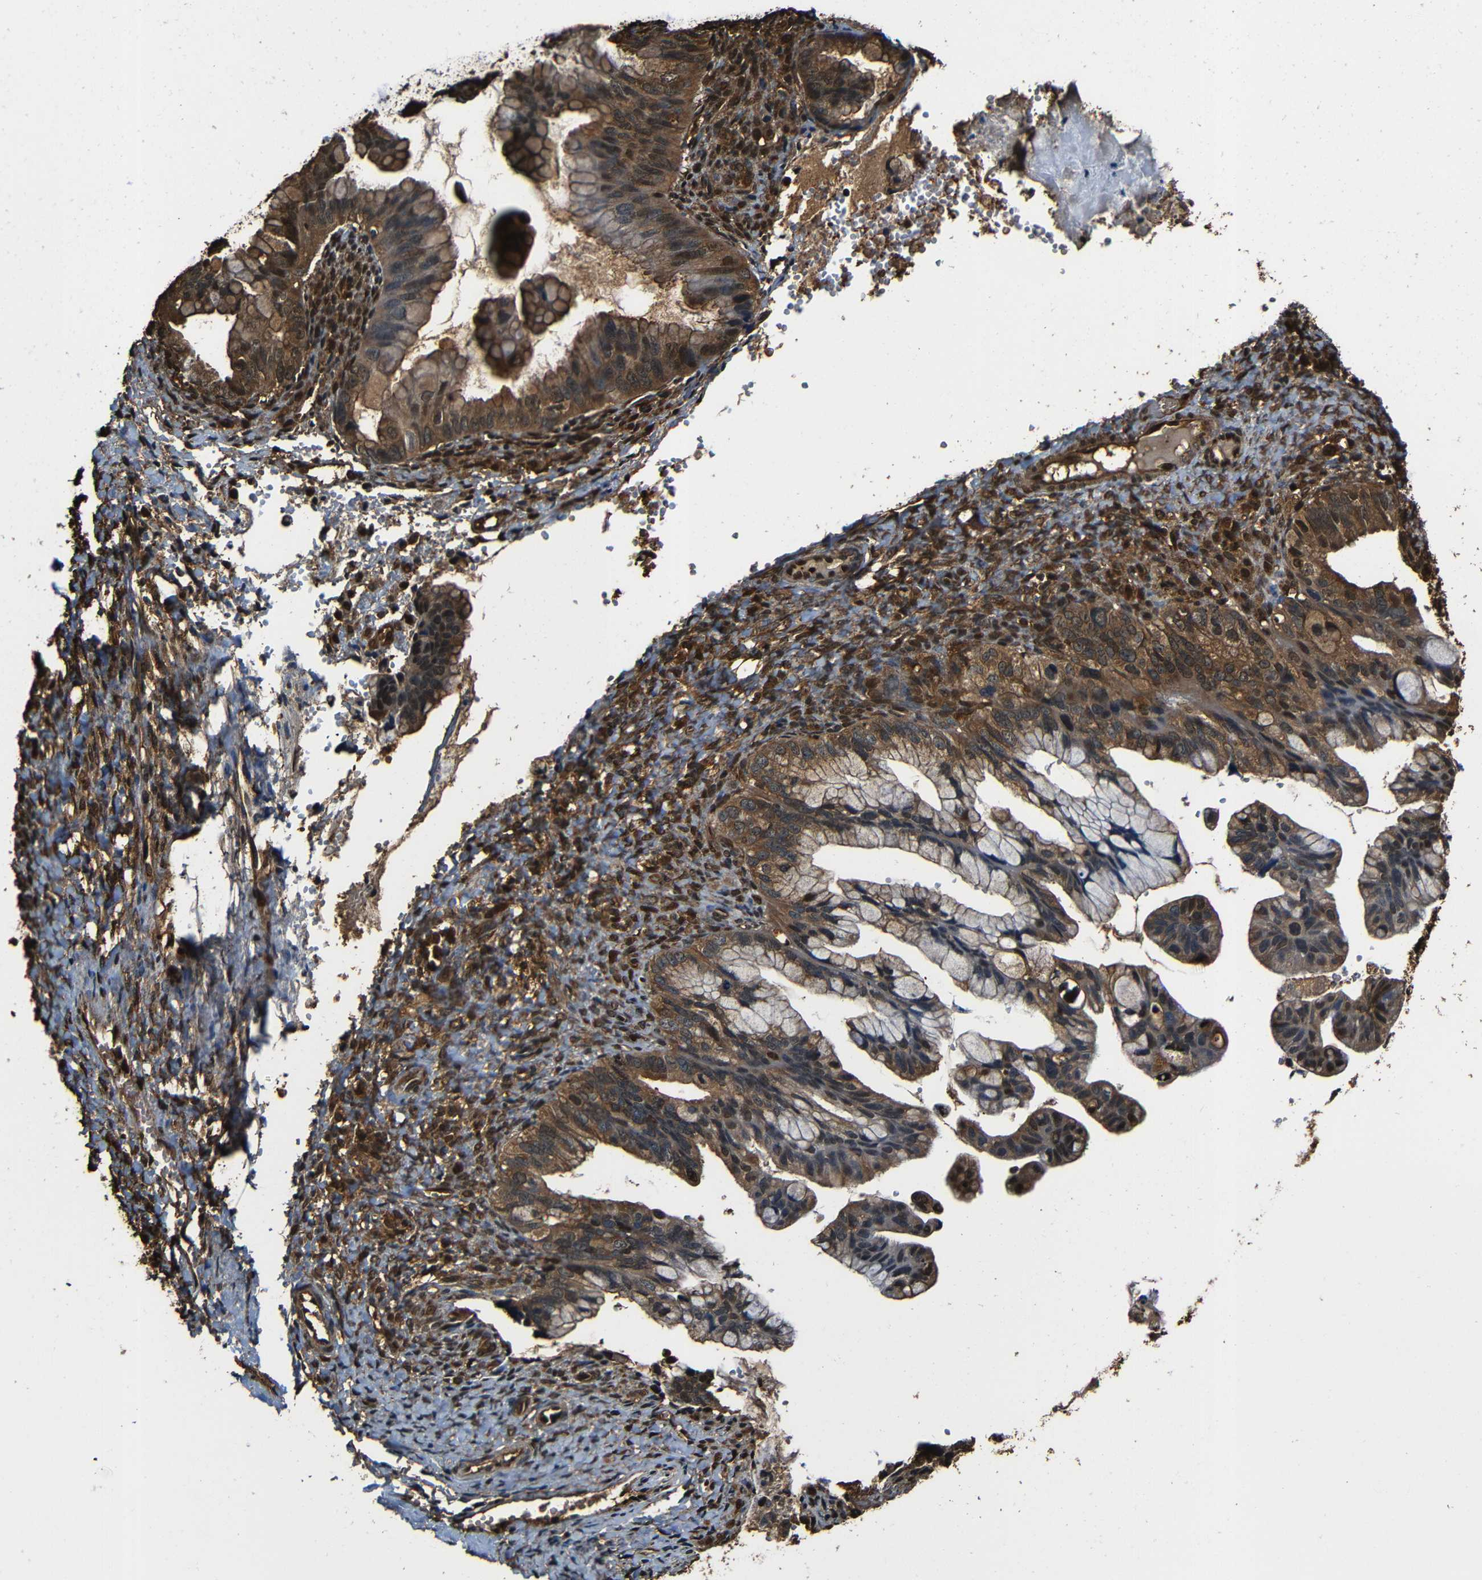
{"staining": {"intensity": "moderate", "quantity": ">75%", "location": "cytoplasmic/membranous,nuclear"}, "tissue": "ovarian cancer", "cell_type": "Tumor cells", "image_type": "cancer", "snomed": [{"axis": "morphology", "description": "Cystadenocarcinoma, mucinous, NOS"}, {"axis": "topography", "description": "Ovary"}], "caption": "This image demonstrates immunohistochemistry (IHC) staining of human ovarian cancer, with medium moderate cytoplasmic/membranous and nuclear positivity in about >75% of tumor cells.", "gene": "VCP", "patient": {"sex": "female", "age": 36}}